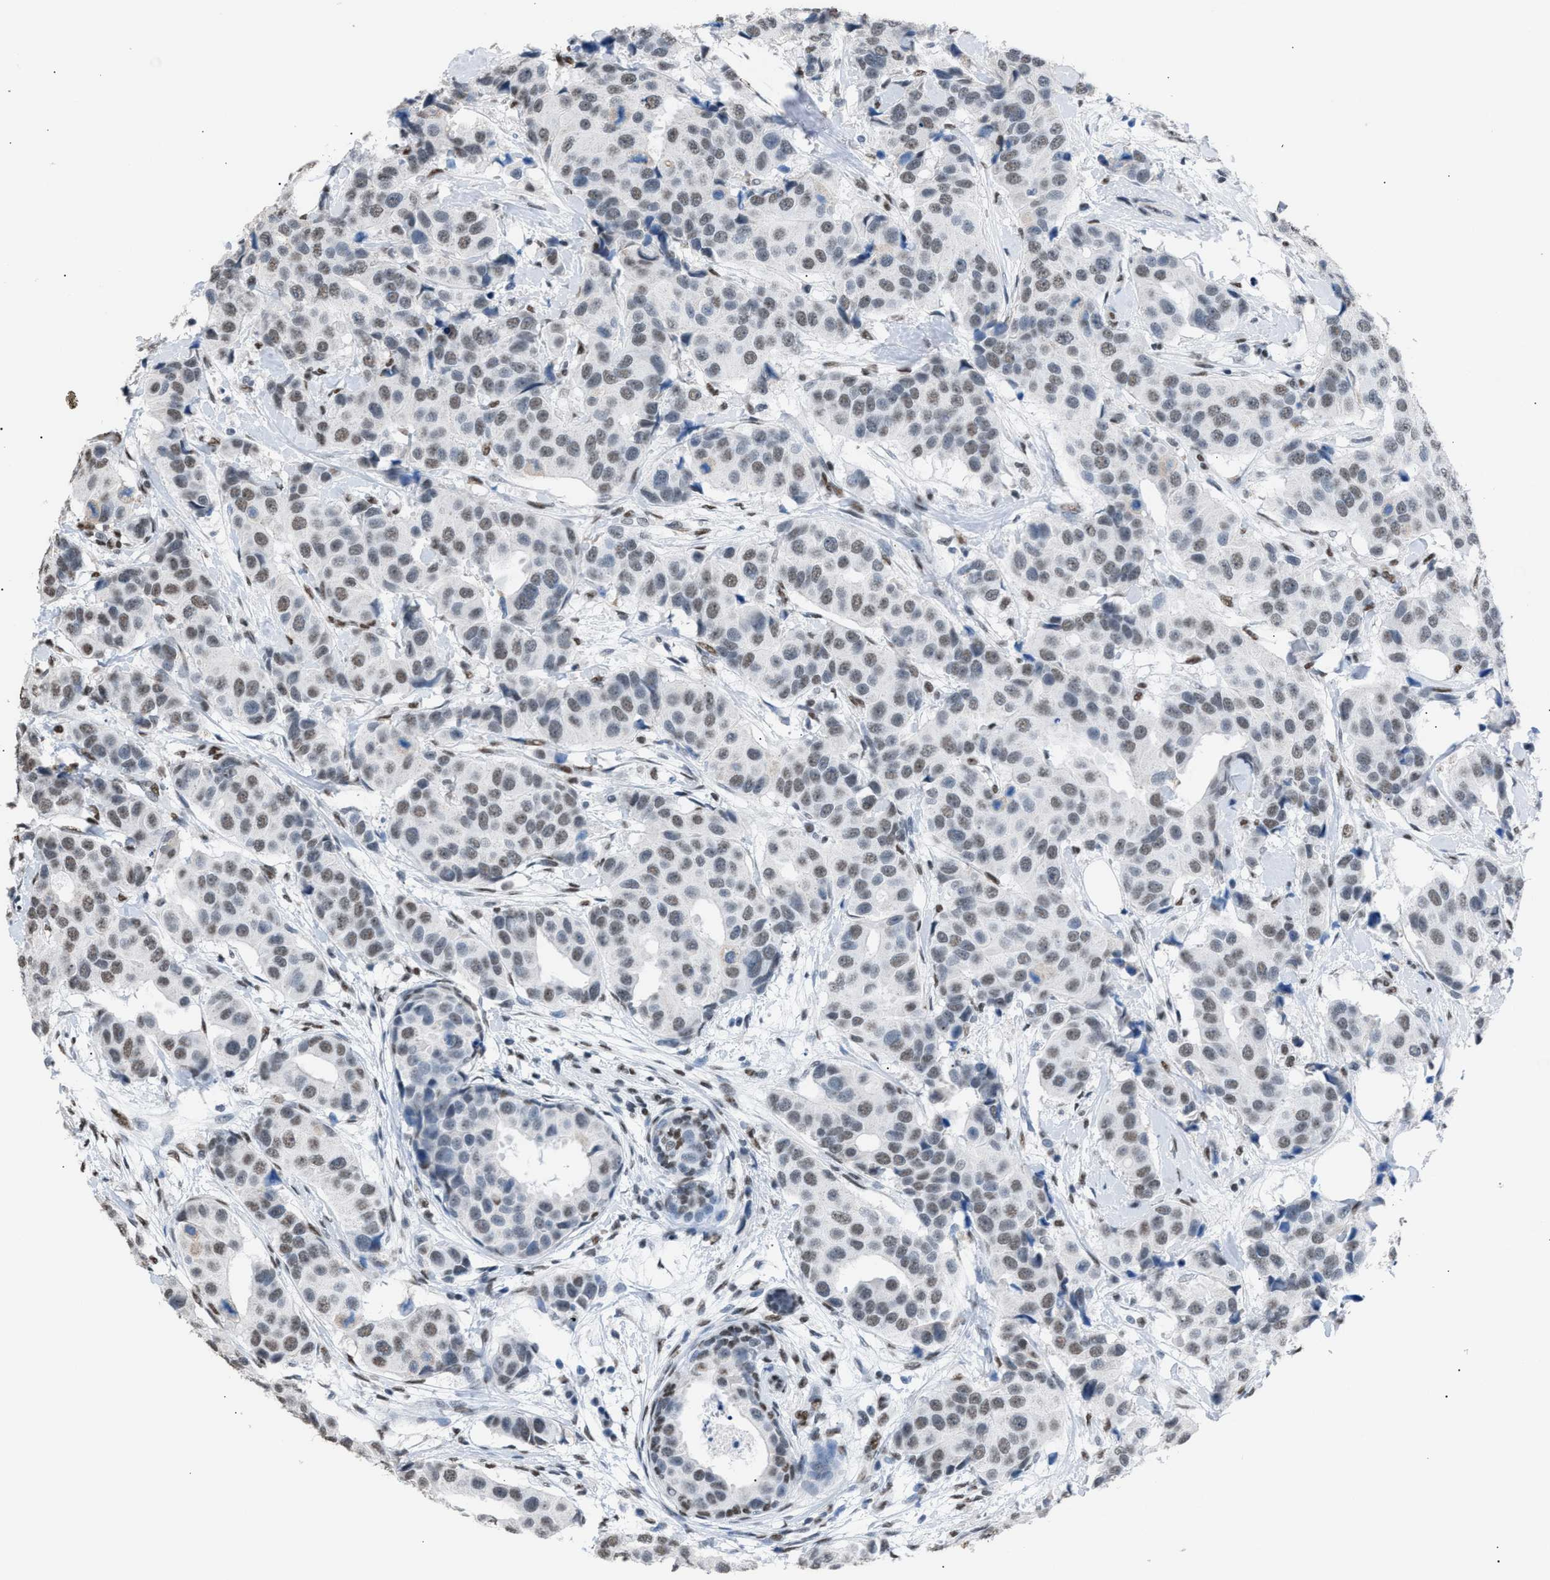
{"staining": {"intensity": "moderate", "quantity": ">75%", "location": "nuclear"}, "tissue": "breast cancer", "cell_type": "Tumor cells", "image_type": "cancer", "snomed": [{"axis": "morphology", "description": "Normal tissue, NOS"}, {"axis": "morphology", "description": "Duct carcinoma"}, {"axis": "topography", "description": "Breast"}], "caption": "IHC image of neoplastic tissue: breast cancer stained using IHC shows medium levels of moderate protein expression localized specifically in the nuclear of tumor cells, appearing as a nuclear brown color.", "gene": "CCAR2", "patient": {"sex": "female", "age": 39}}